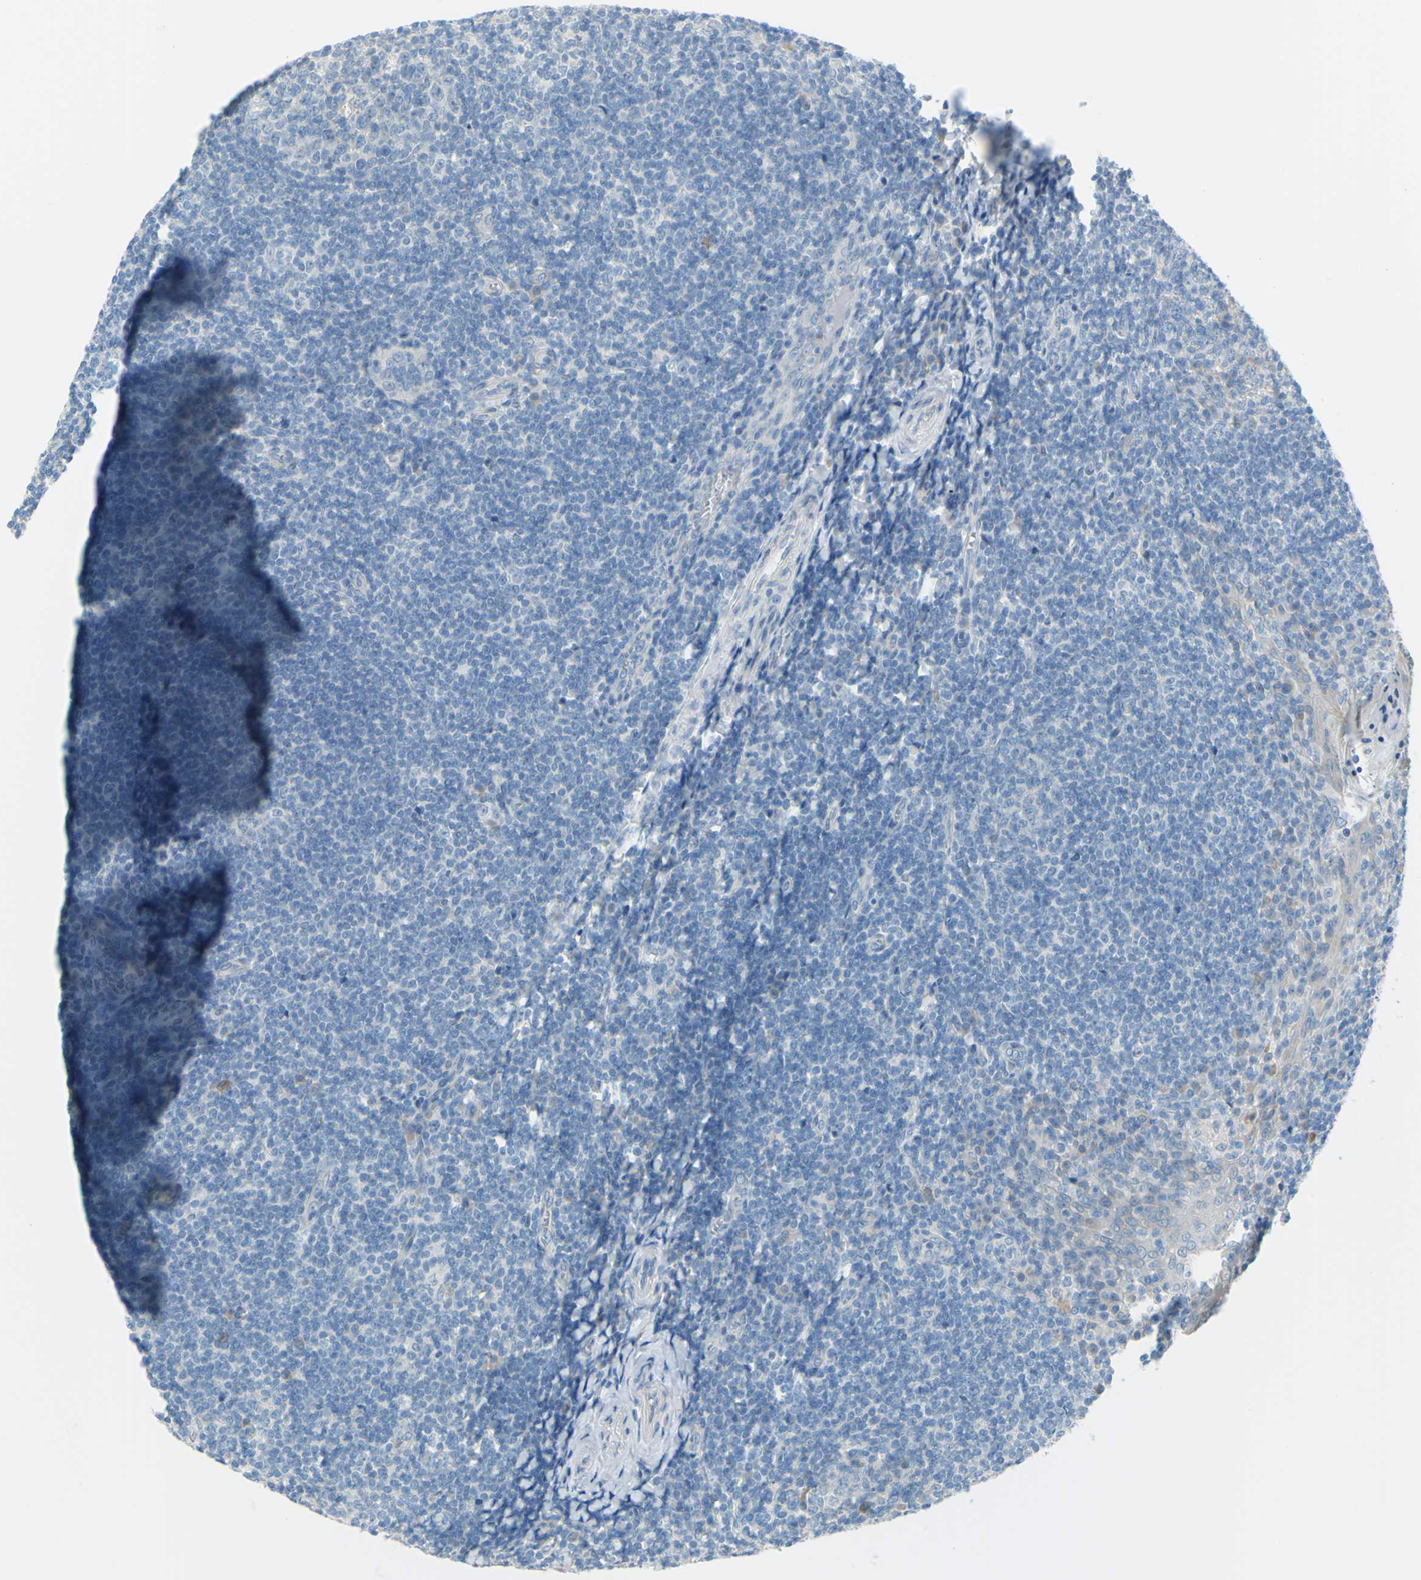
{"staining": {"intensity": "negative", "quantity": "none", "location": "none"}, "tissue": "tonsil", "cell_type": "Germinal center cells", "image_type": "normal", "snomed": [{"axis": "morphology", "description": "Normal tissue, NOS"}, {"axis": "topography", "description": "Tonsil"}], "caption": "Immunohistochemical staining of benign tonsil demonstrates no significant positivity in germinal center cells.", "gene": "SLC1A2", "patient": {"sex": "male", "age": 31}}